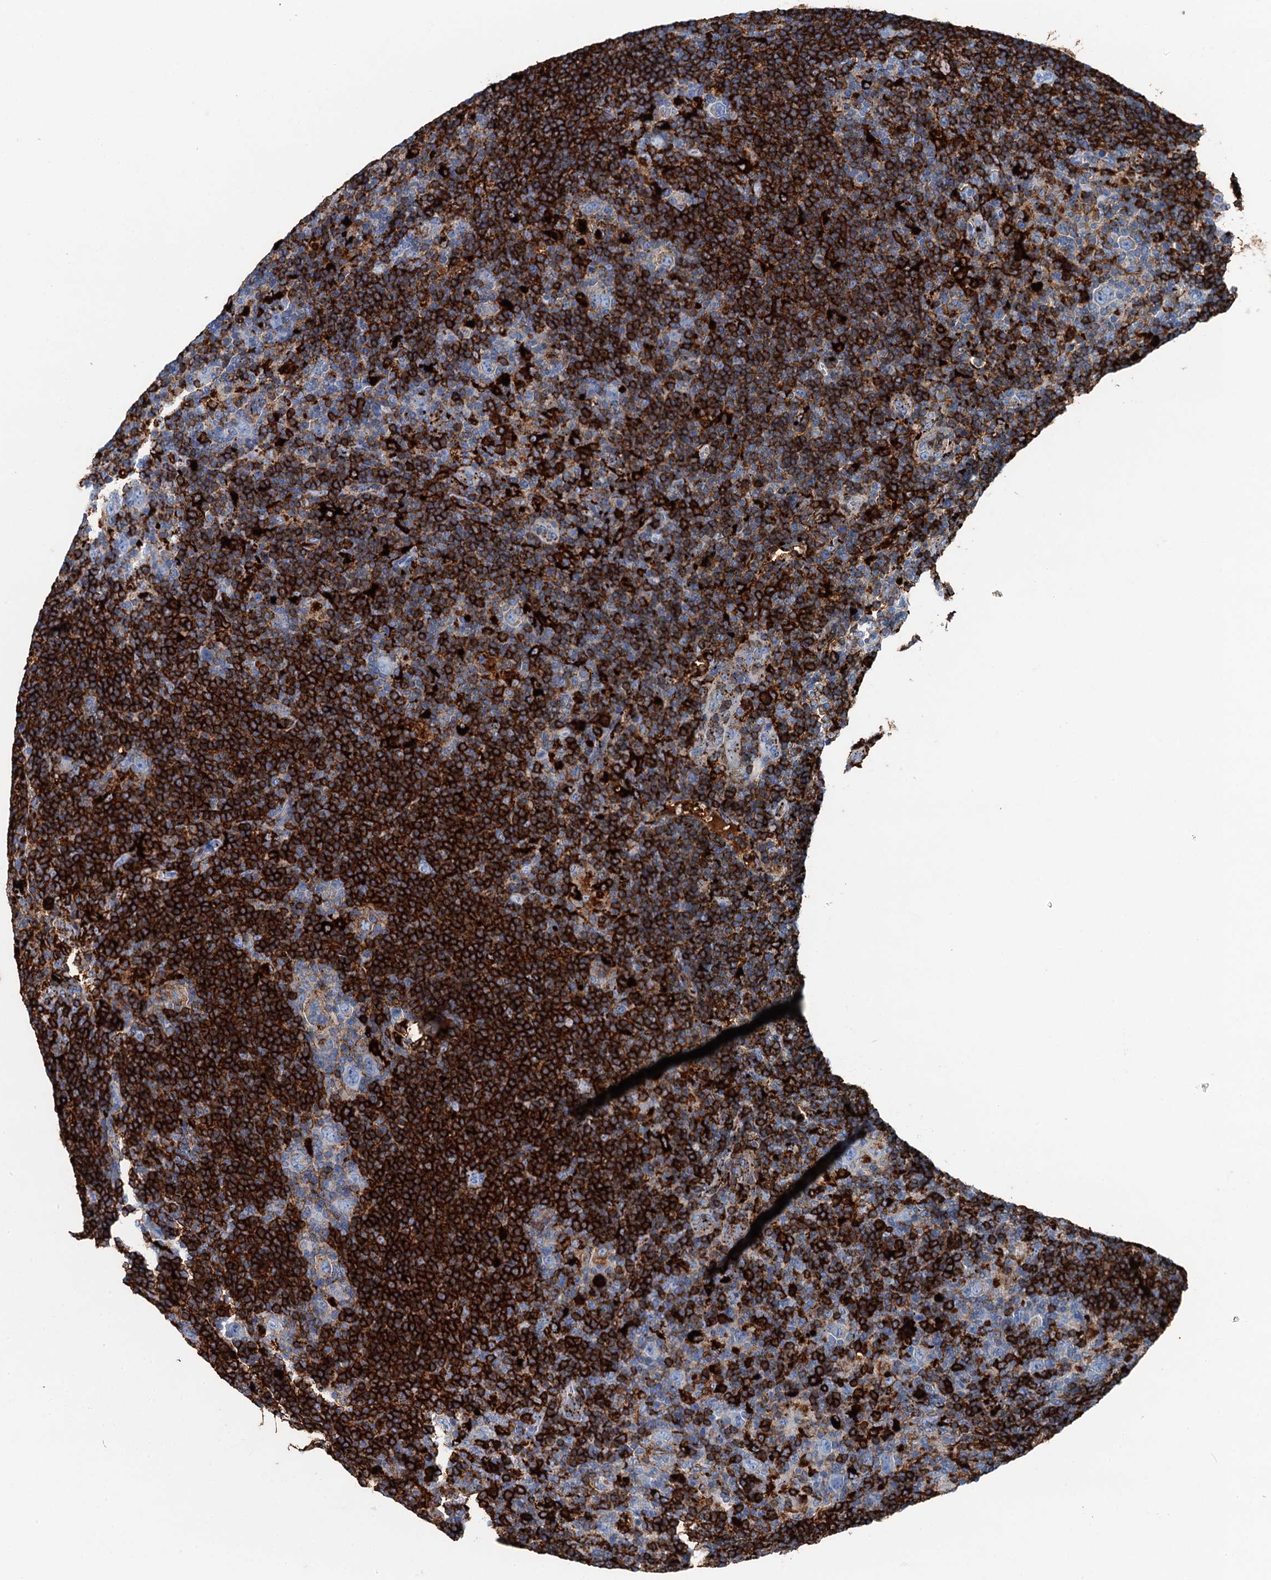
{"staining": {"intensity": "weak", "quantity": "<25%", "location": "cytoplasmic/membranous"}, "tissue": "lymphoma", "cell_type": "Tumor cells", "image_type": "cancer", "snomed": [{"axis": "morphology", "description": "Hodgkin's disease, NOS"}, {"axis": "topography", "description": "Lymph node"}], "caption": "Tumor cells show no significant staining in lymphoma.", "gene": "PLAC8", "patient": {"sex": "female", "age": 57}}